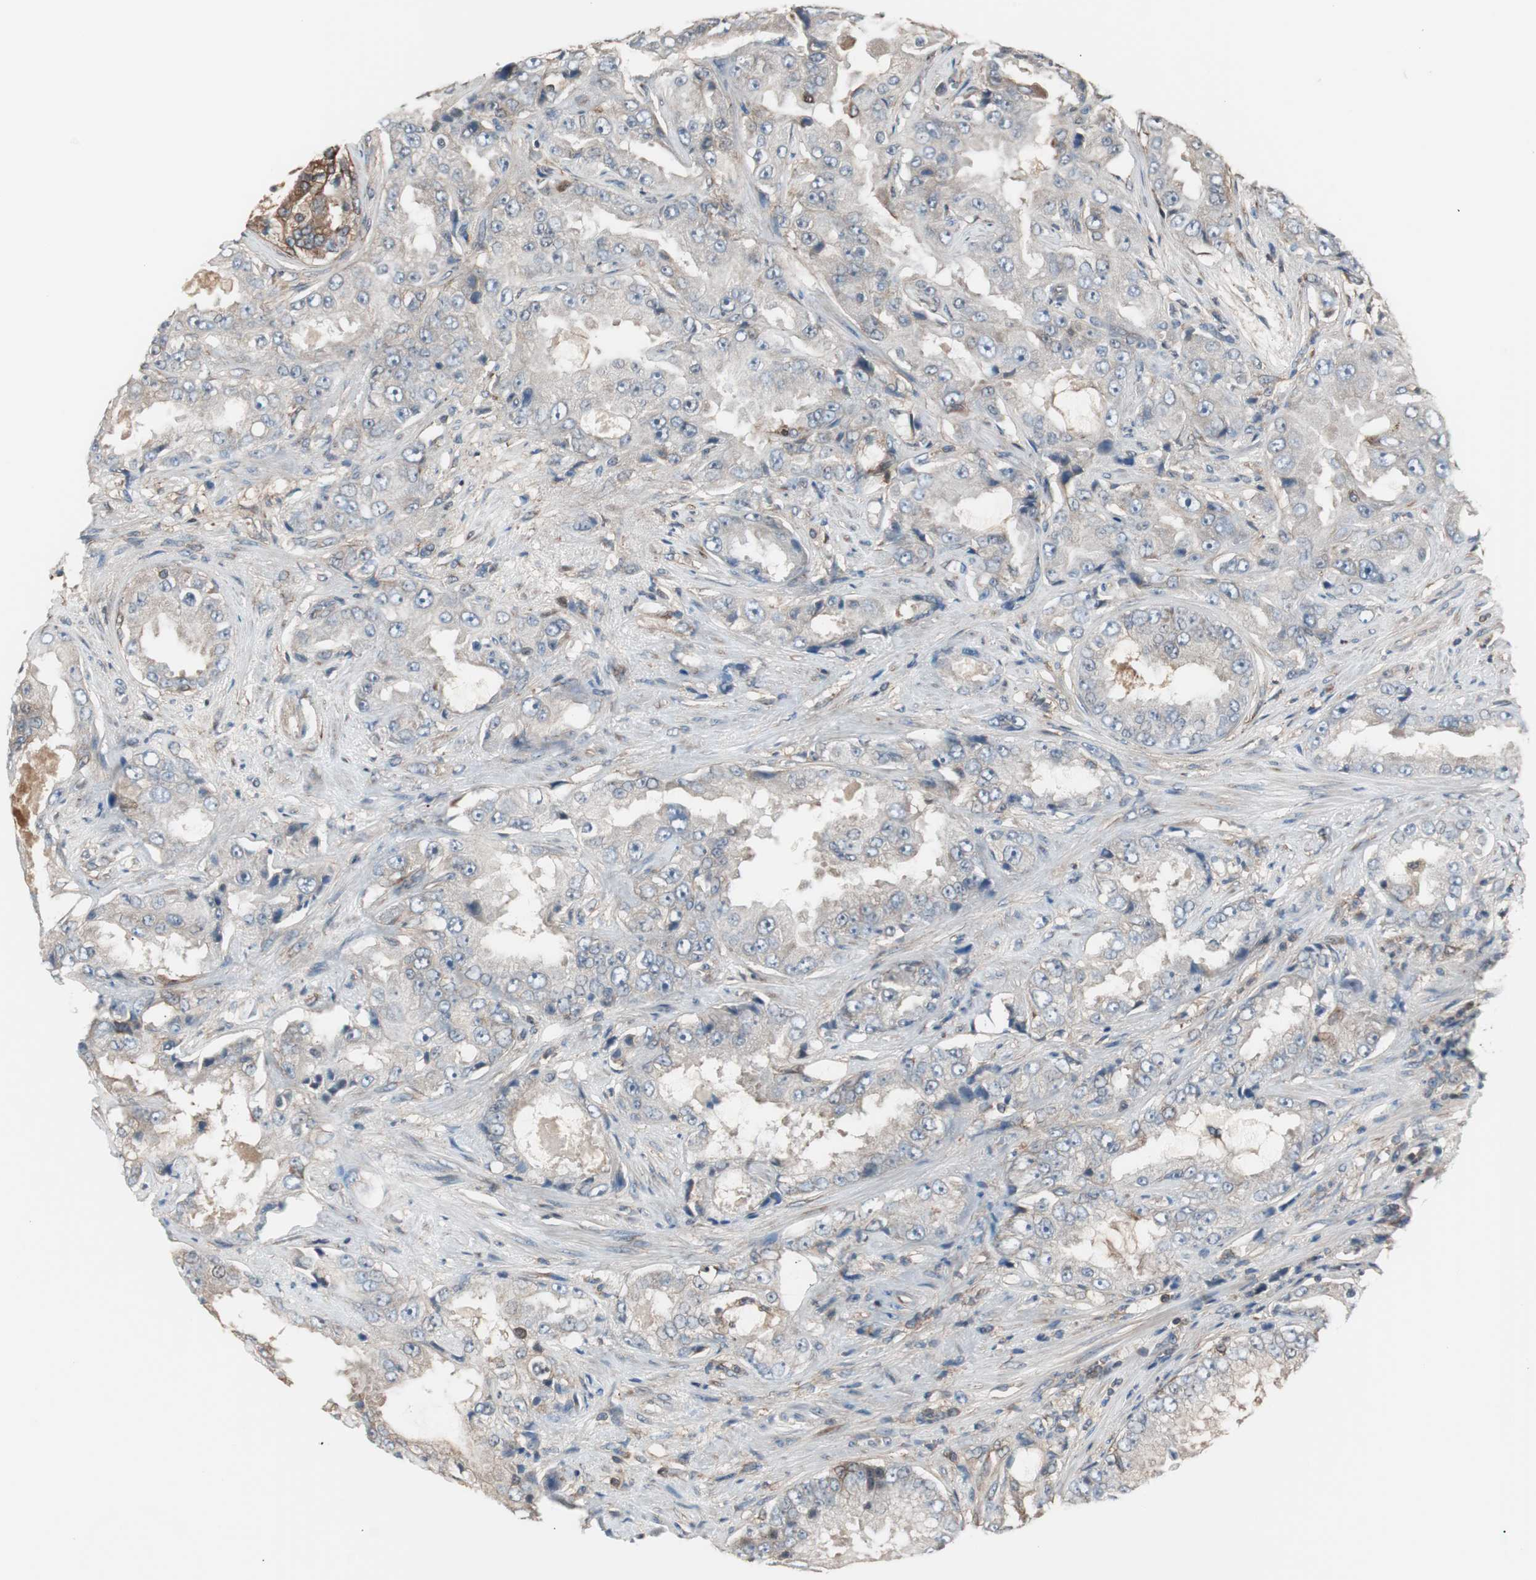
{"staining": {"intensity": "weak", "quantity": "<25%", "location": "cytoplasmic/membranous"}, "tissue": "prostate cancer", "cell_type": "Tumor cells", "image_type": "cancer", "snomed": [{"axis": "morphology", "description": "Adenocarcinoma, High grade"}, {"axis": "topography", "description": "Prostate"}], "caption": "Tumor cells are negative for protein expression in human adenocarcinoma (high-grade) (prostate).", "gene": "CAPNS1", "patient": {"sex": "male", "age": 73}}